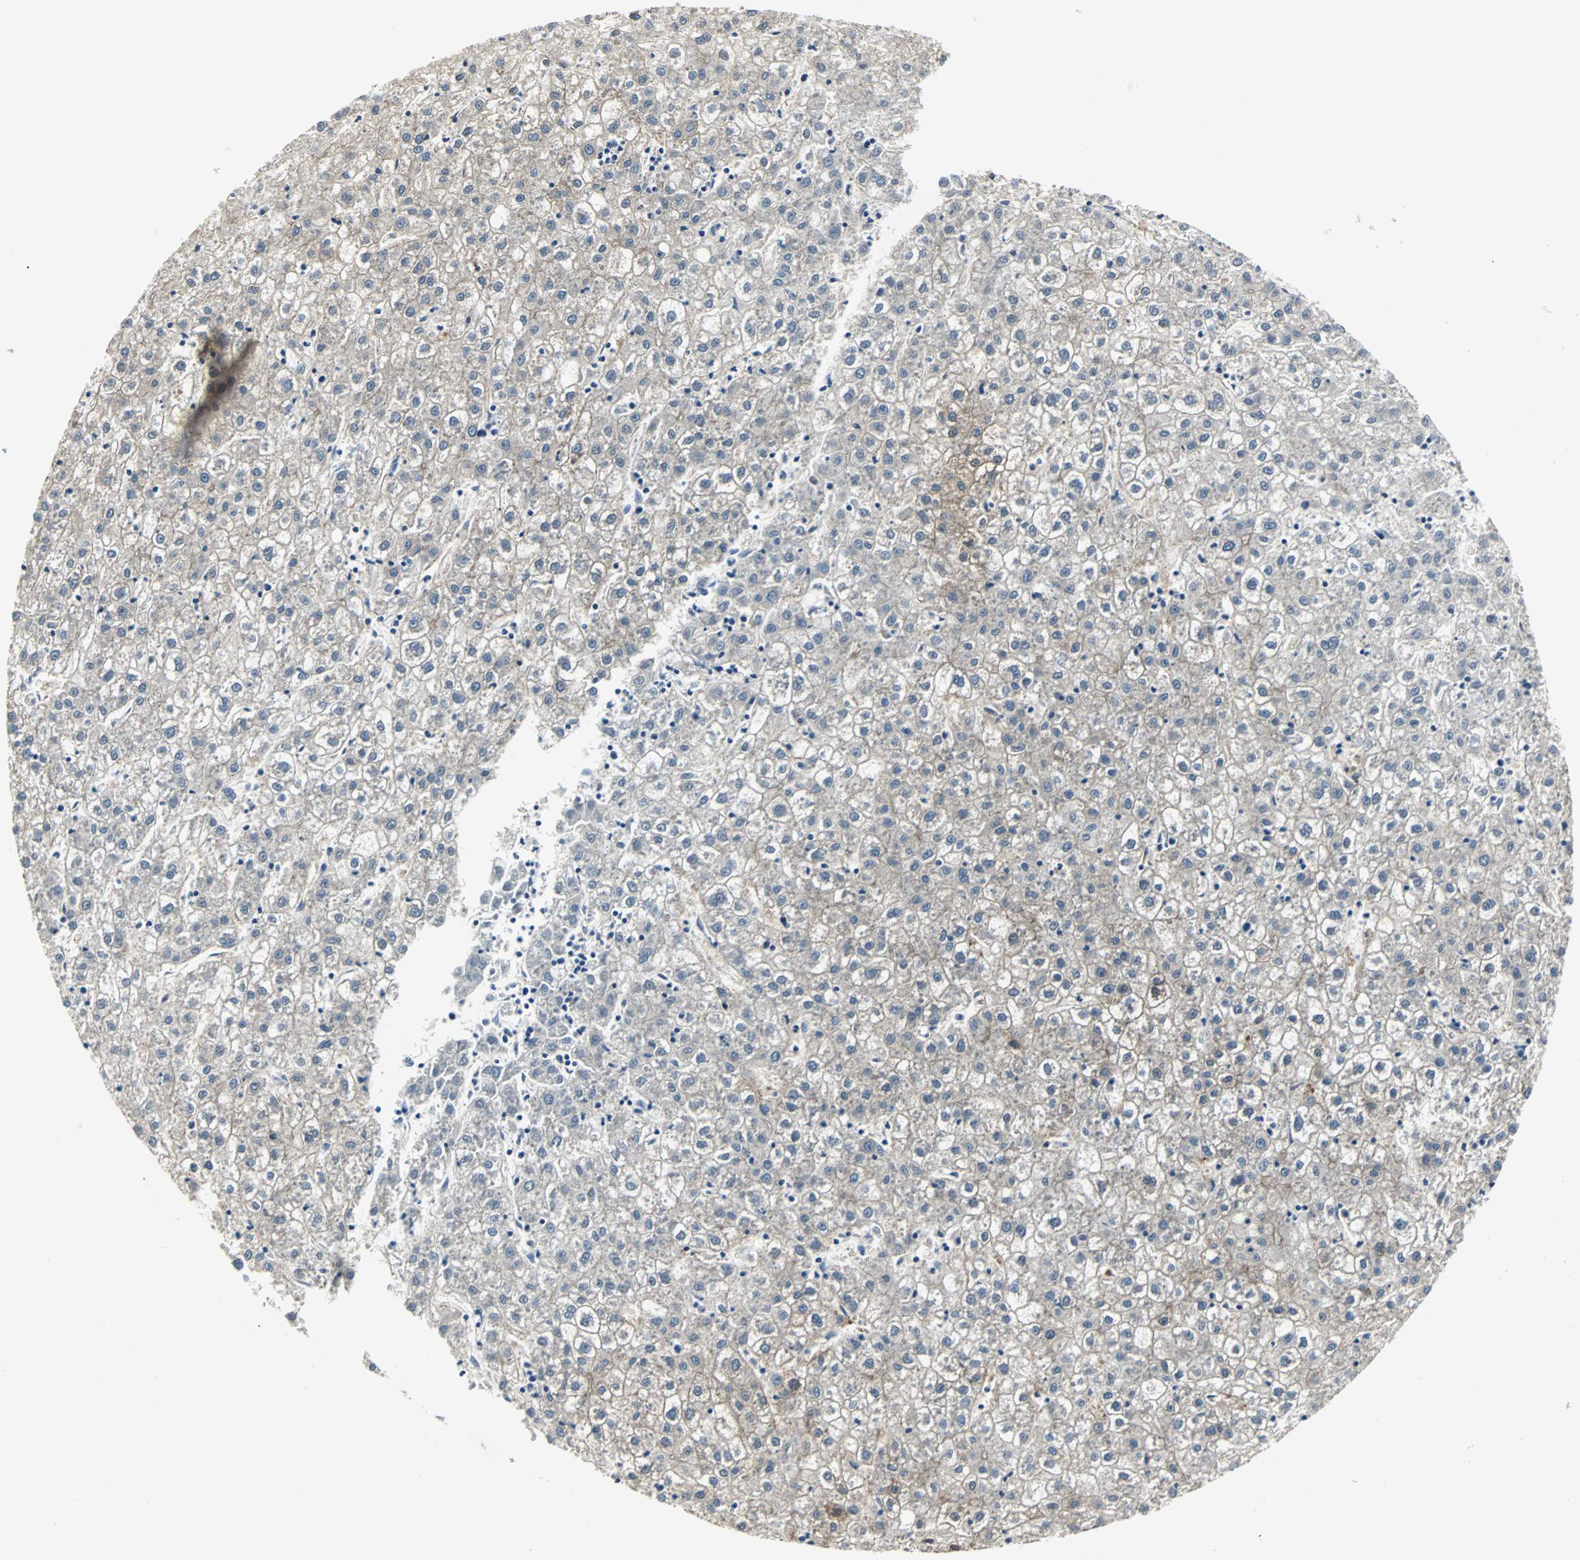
{"staining": {"intensity": "weak", "quantity": "<25%", "location": "cytoplasmic/membranous"}, "tissue": "liver cancer", "cell_type": "Tumor cells", "image_type": "cancer", "snomed": [{"axis": "morphology", "description": "Carcinoma, Hepatocellular, NOS"}, {"axis": "topography", "description": "Liver"}], "caption": "DAB (3,3'-diaminobenzidine) immunohistochemical staining of human liver hepatocellular carcinoma exhibits no significant staining in tumor cells.", "gene": "CMC2", "patient": {"sex": "male", "age": 72}}